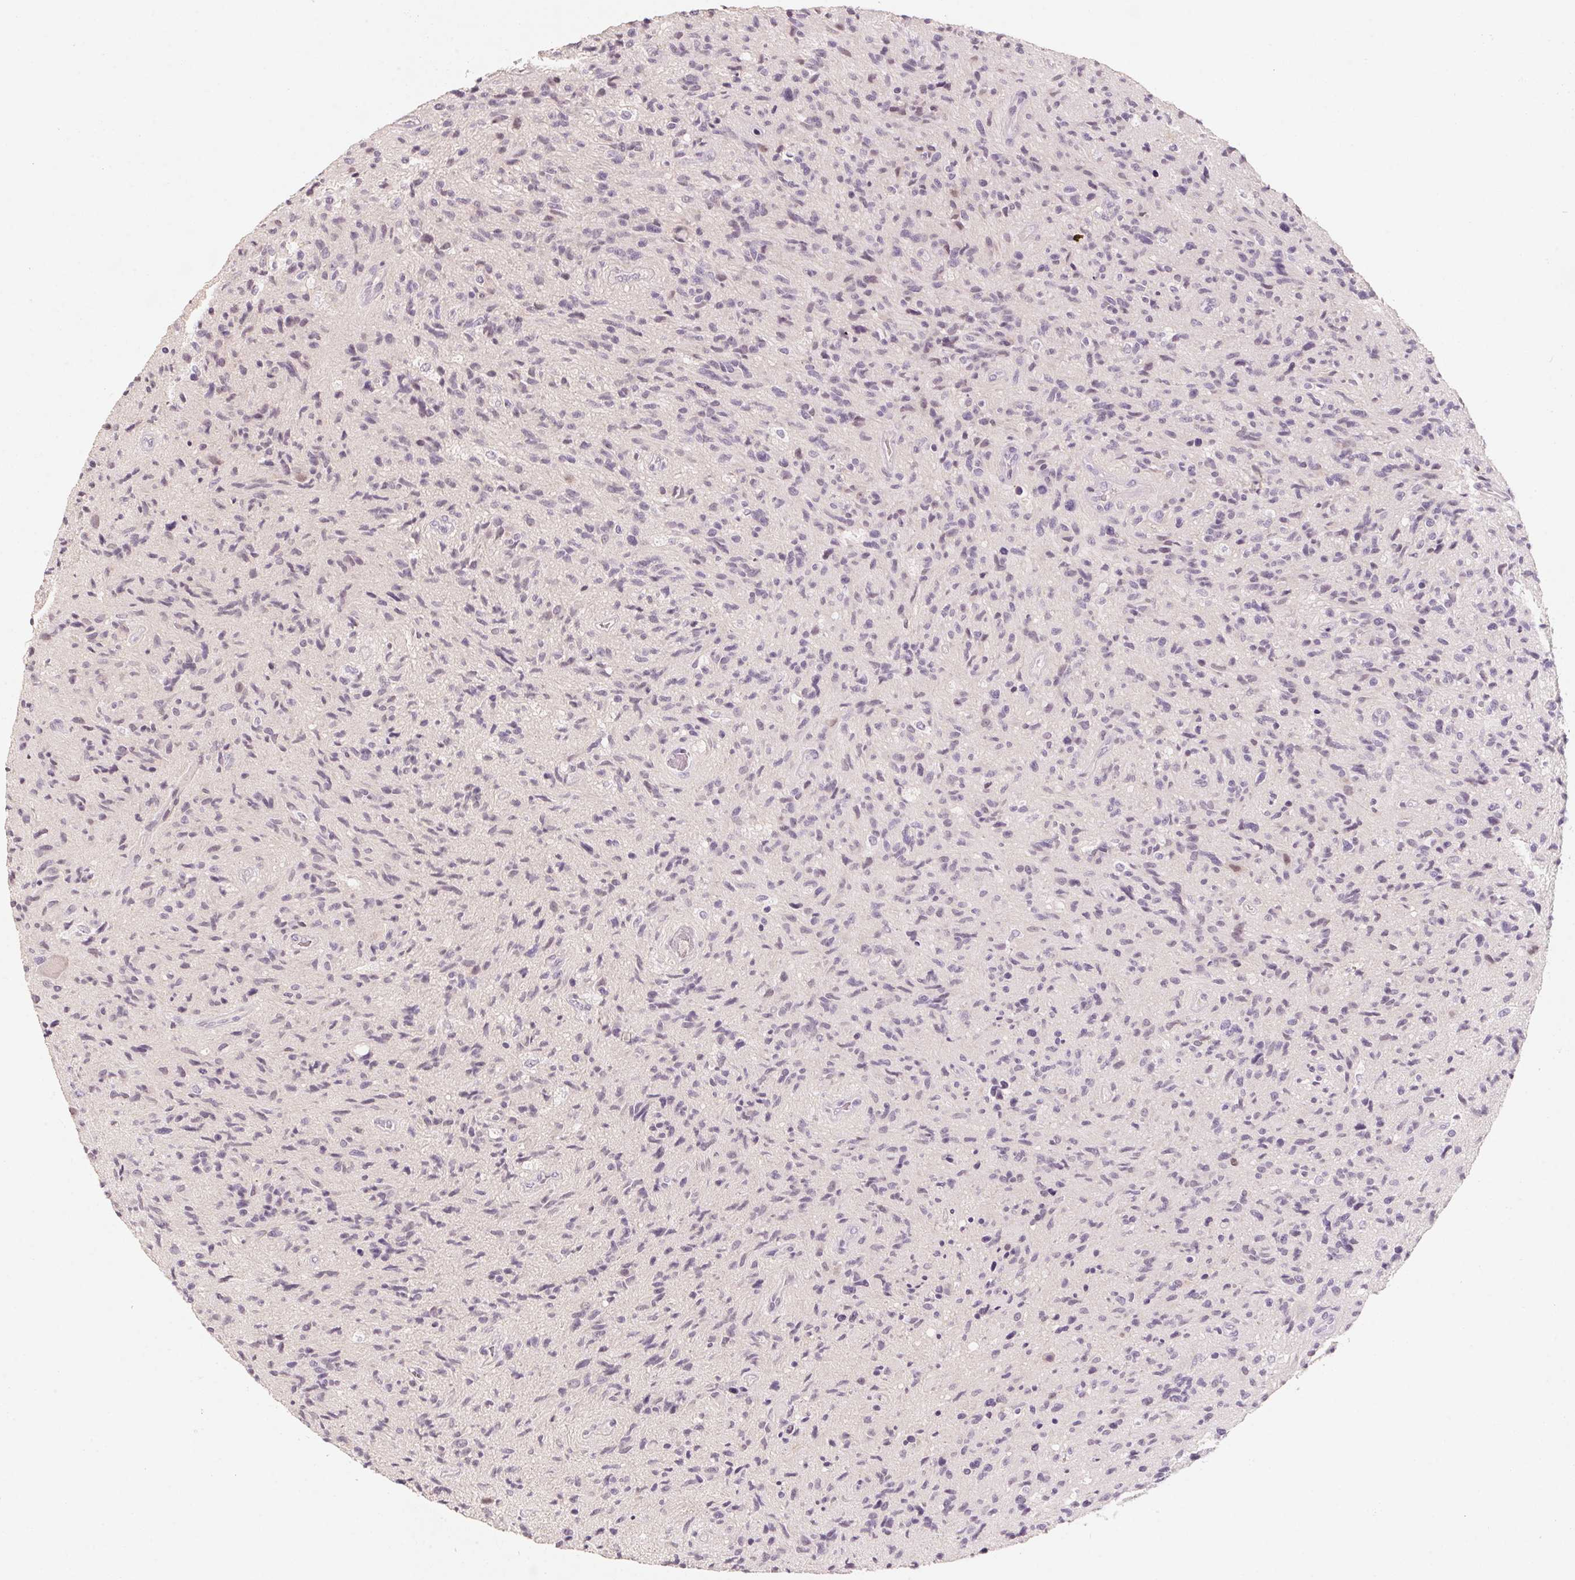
{"staining": {"intensity": "negative", "quantity": "none", "location": "none"}, "tissue": "glioma", "cell_type": "Tumor cells", "image_type": "cancer", "snomed": [{"axis": "morphology", "description": "Glioma, malignant, High grade"}, {"axis": "topography", "description": "Brain"}], "caption": "There is no significant positivity in tumor cells of malignant glioma (high-grade).", "gene": "CAPZA3", "patient": {"sex": "male", "age": 54}}